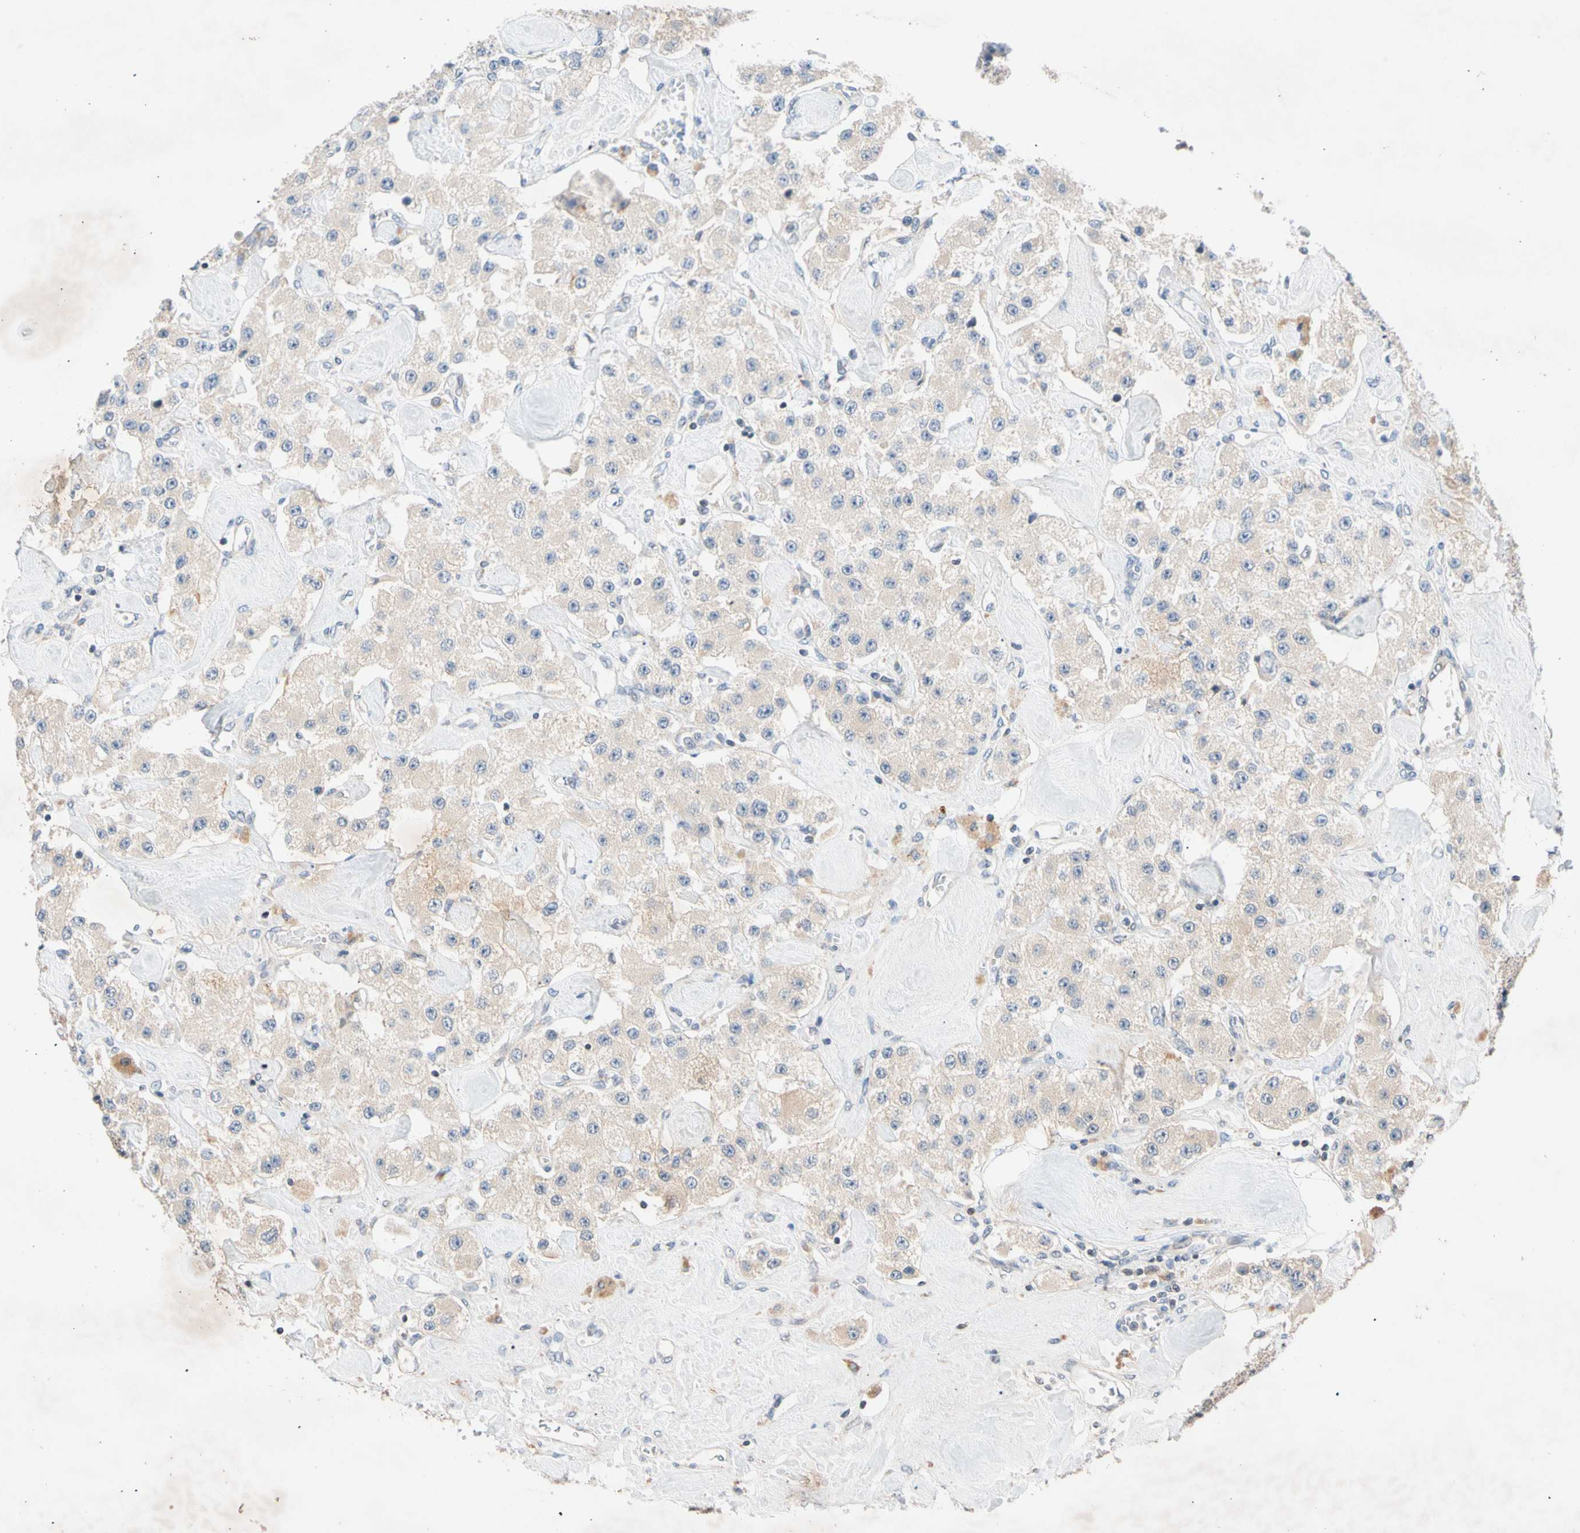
{"staining": {"intensity": "weak", "quantity": "25%-75%", "location": "cytoplasmic/membranous"}, "tissue": "carcinoid", "cell_type": "Tumor cells", "image_type": "cancer", "snomed": [{"axis": "morphology", "description": "Carcinoid, malignant, NOS"}, {"axis": "topography", "description": "Pancreas"}], "caption": "Immunohistochemistry (DAB) staining of human carcinoid exhibits weak cytoplasmic/membranous protein positivity in approximately 25%-75% of tumor cells. (DAB IHC, brown staining for protein, blue staining for nuclei).", "gene": "CNST", "patient": {"sex": "male", "age": 41}}